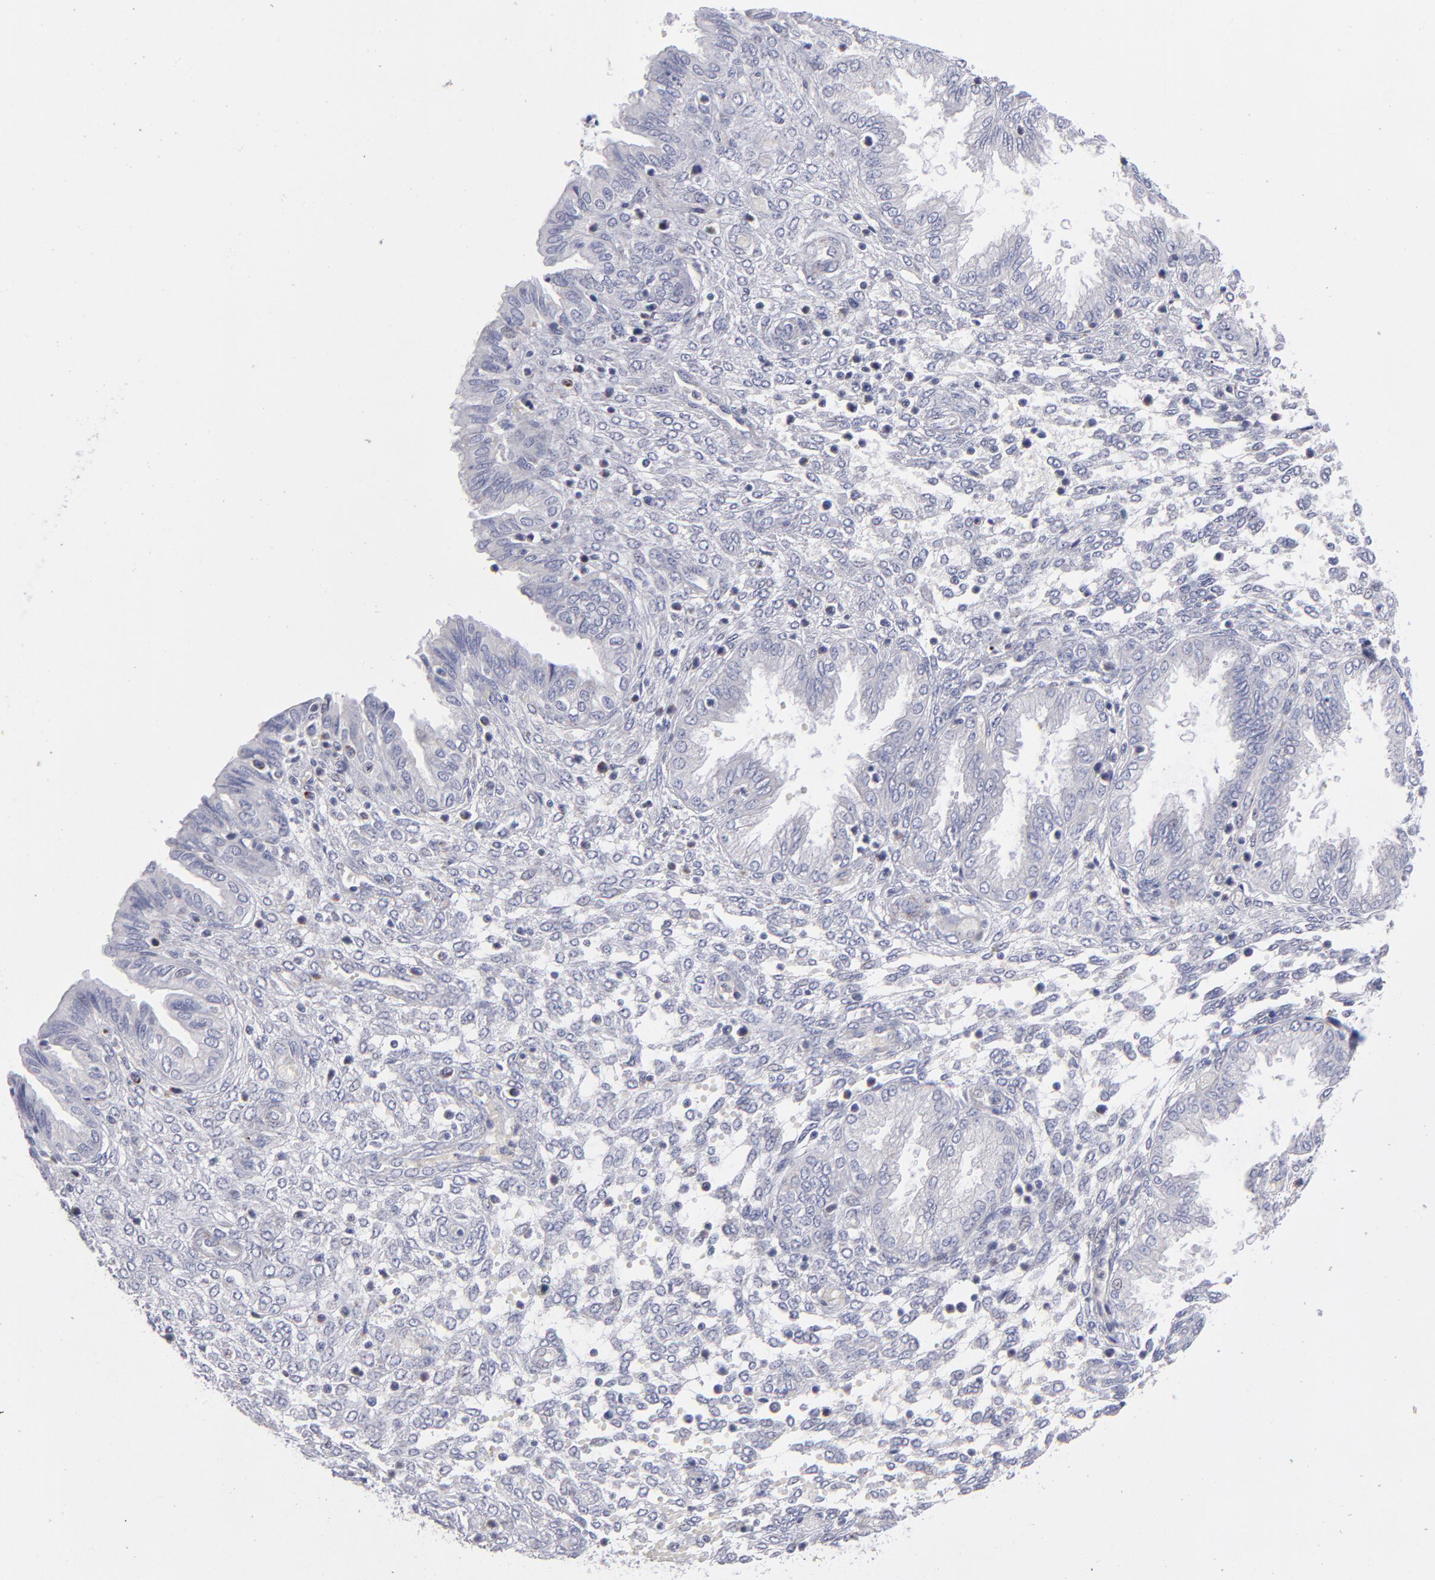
{"staining": {"intensity": "negative", "quantity": "none", "location": "none"}, "tissue": "endometrium", "cell_type": "Cells in endometrial stroma", "image_type": "normal", "snomed": [{"axis": "morphology", "description": "Normal tissue, NOS"}, {"axis": "topography", "description": "Endometrium"}], "caption": "The histopathology image exhibits no significant expression in cells in endometrial stroma of endometrium. (DAB (3,3'-diaminobenzidine) IHC, high magnification).", "gene": "MTHFD2", "patient": {"sex": "female", "age": 33}}